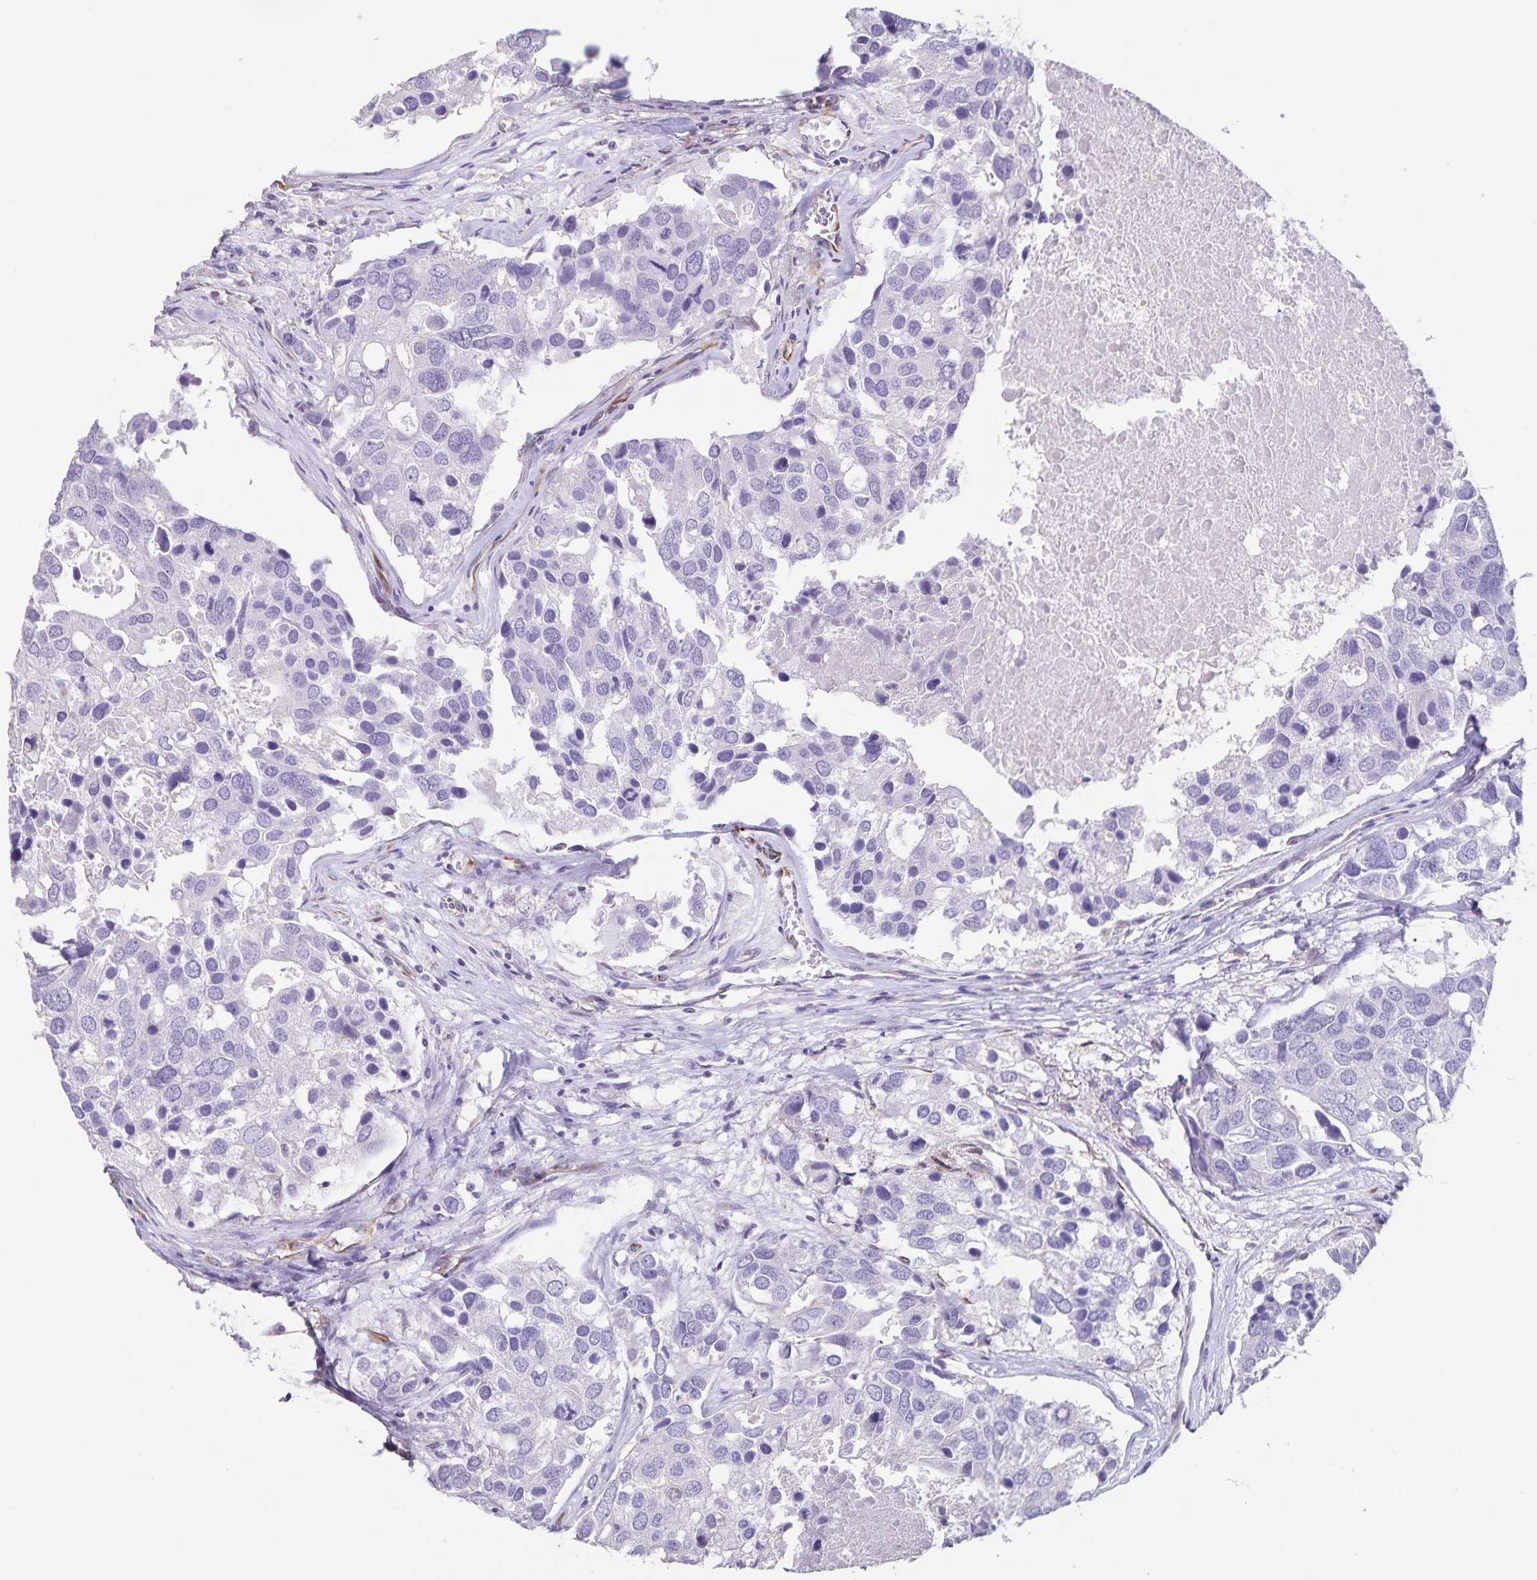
{"staining": {"intensity": "negative", "quantity": "none", "location": "none"}, "tissue": "breast cancer", "cell_type": "Tumor cells", "image_type": "cancer", "snomed": [{"axis": "morphology", "description": "Duct carcinoma"}, {"axis": "topography", "description": "Breast"}], "caption": "DAB immunohistochemical staining of human breast cancer demonstrates no significant expression in tumor cells.", "gene": "SYNM", "patient": {"sex": "female", "age": 83}}